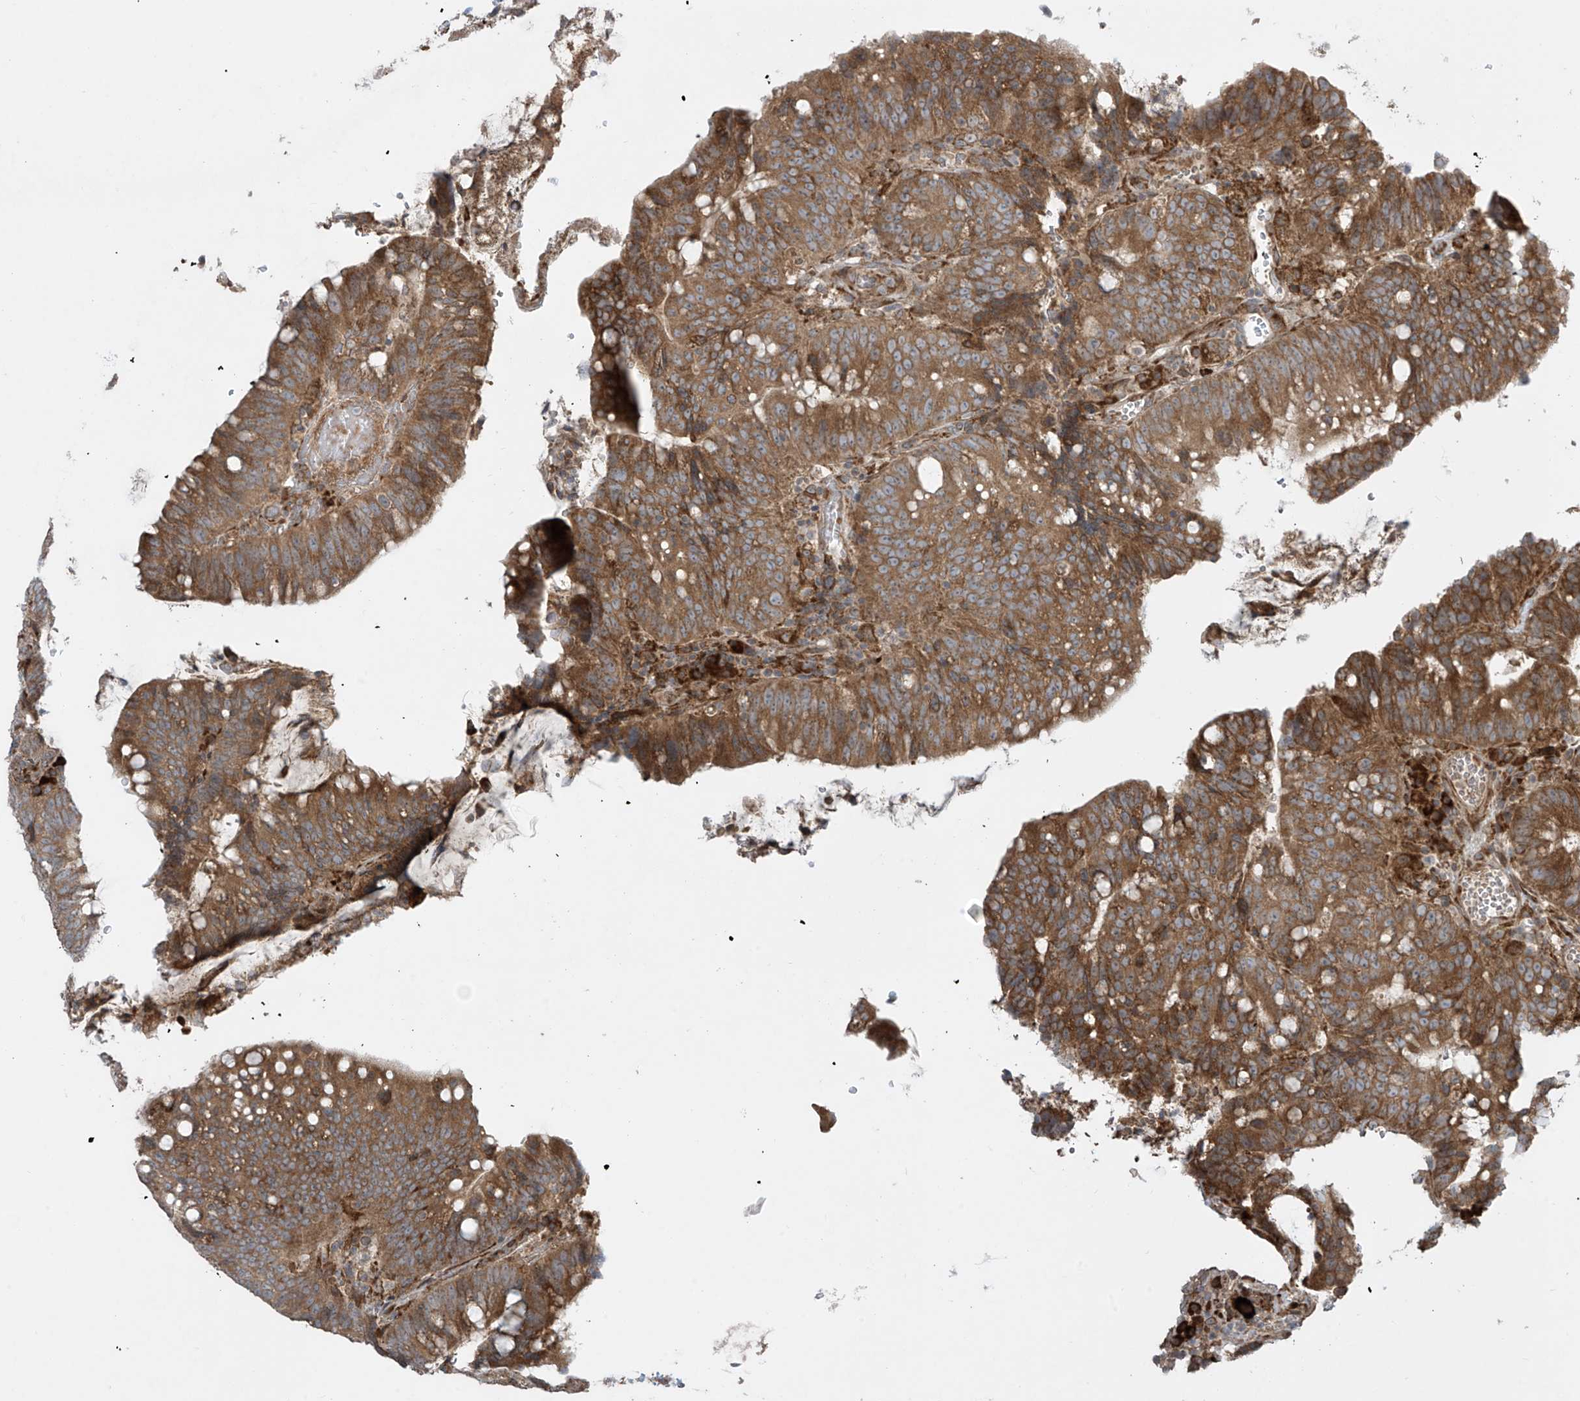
{"staining": {"intensity": "moderate", "quantity": ">75%", "location": "cytoplasmic/membranous"}, "tissue": "colorectal cancer", "cell_type": "Tumor cells", "image_type": "cancer", "snomed": [{"axis": "morphology", "description": "Adenocarcinoma, NOS"}, {"axis": "topography", "description": "Colon"}], "caption": "Adenocarcinoma (colorectal) stained with DAB (3,3'-diaminobenzidine) immunohistochemistry (IHC) reveals medium levels of moderate cytoplasmic/membranous positivity in about >75% of tumor cells.", "gene": "PPAT", "patient": {"sex": "female", "age": 66}}